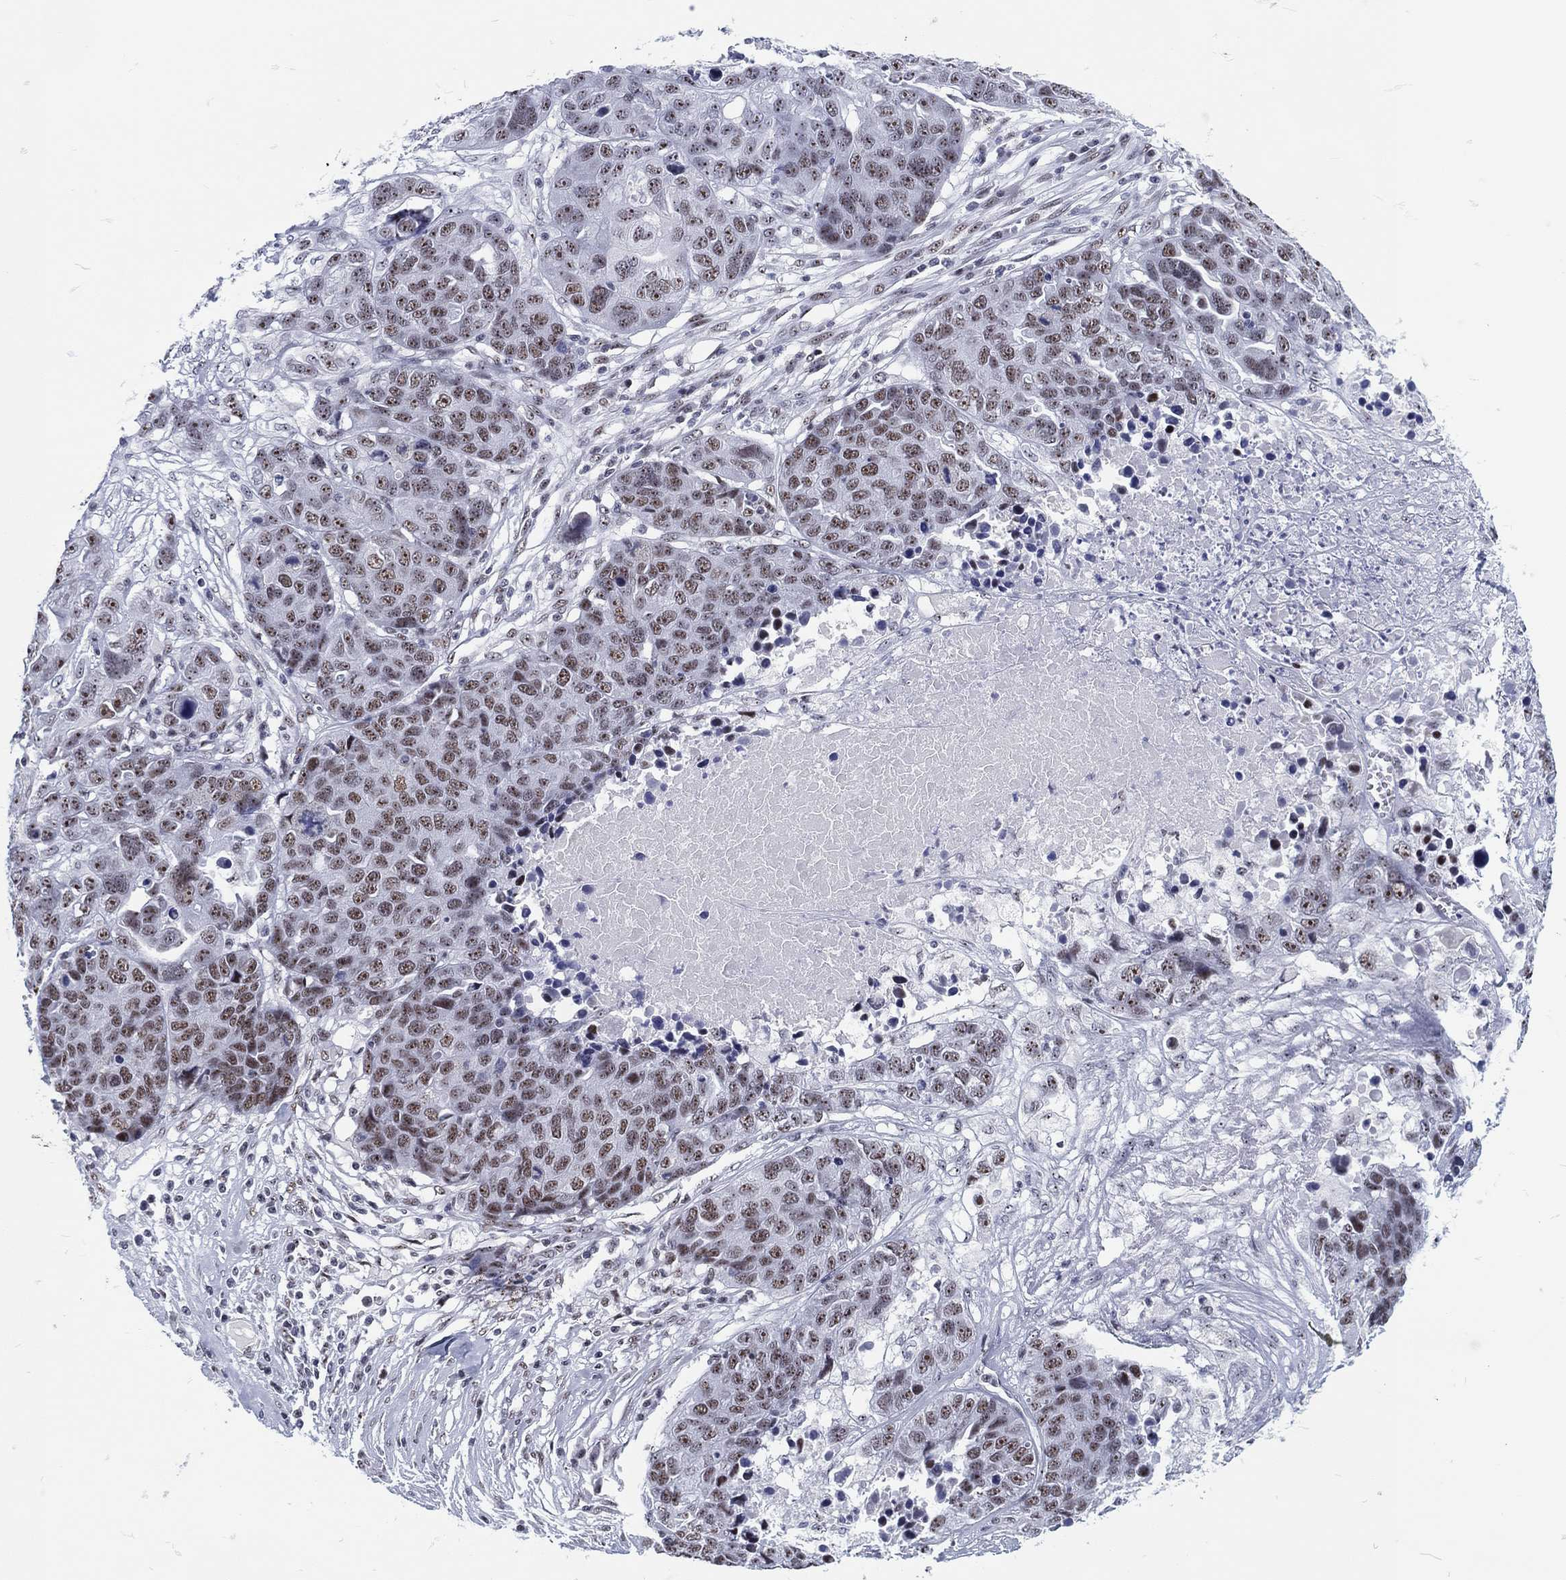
{"staining": {"intensity": "weak", "quantity": "25%-75%", "location": "nuclear"}, "tissue": "ovarian cancer", "cell_type": "Tumor cells", "image_type": "cancer", "snomed": [{"axis": "morphology", "description": "Cystadenocarcinoma, serous, NOS"}, {"axis": "topography", "description": "Ovary"}], "caption": "Serous cystadenocarcinoma (ovarian) stained with immunohistochemistry reveals weak nuclear staining in about 25%-75% of tumor cells. The protein of interest is shown in brown color, while the nuclei are stained blue.", "gene": "MAPK8IP1", "patient": {"sex": "female", "age": 87}}